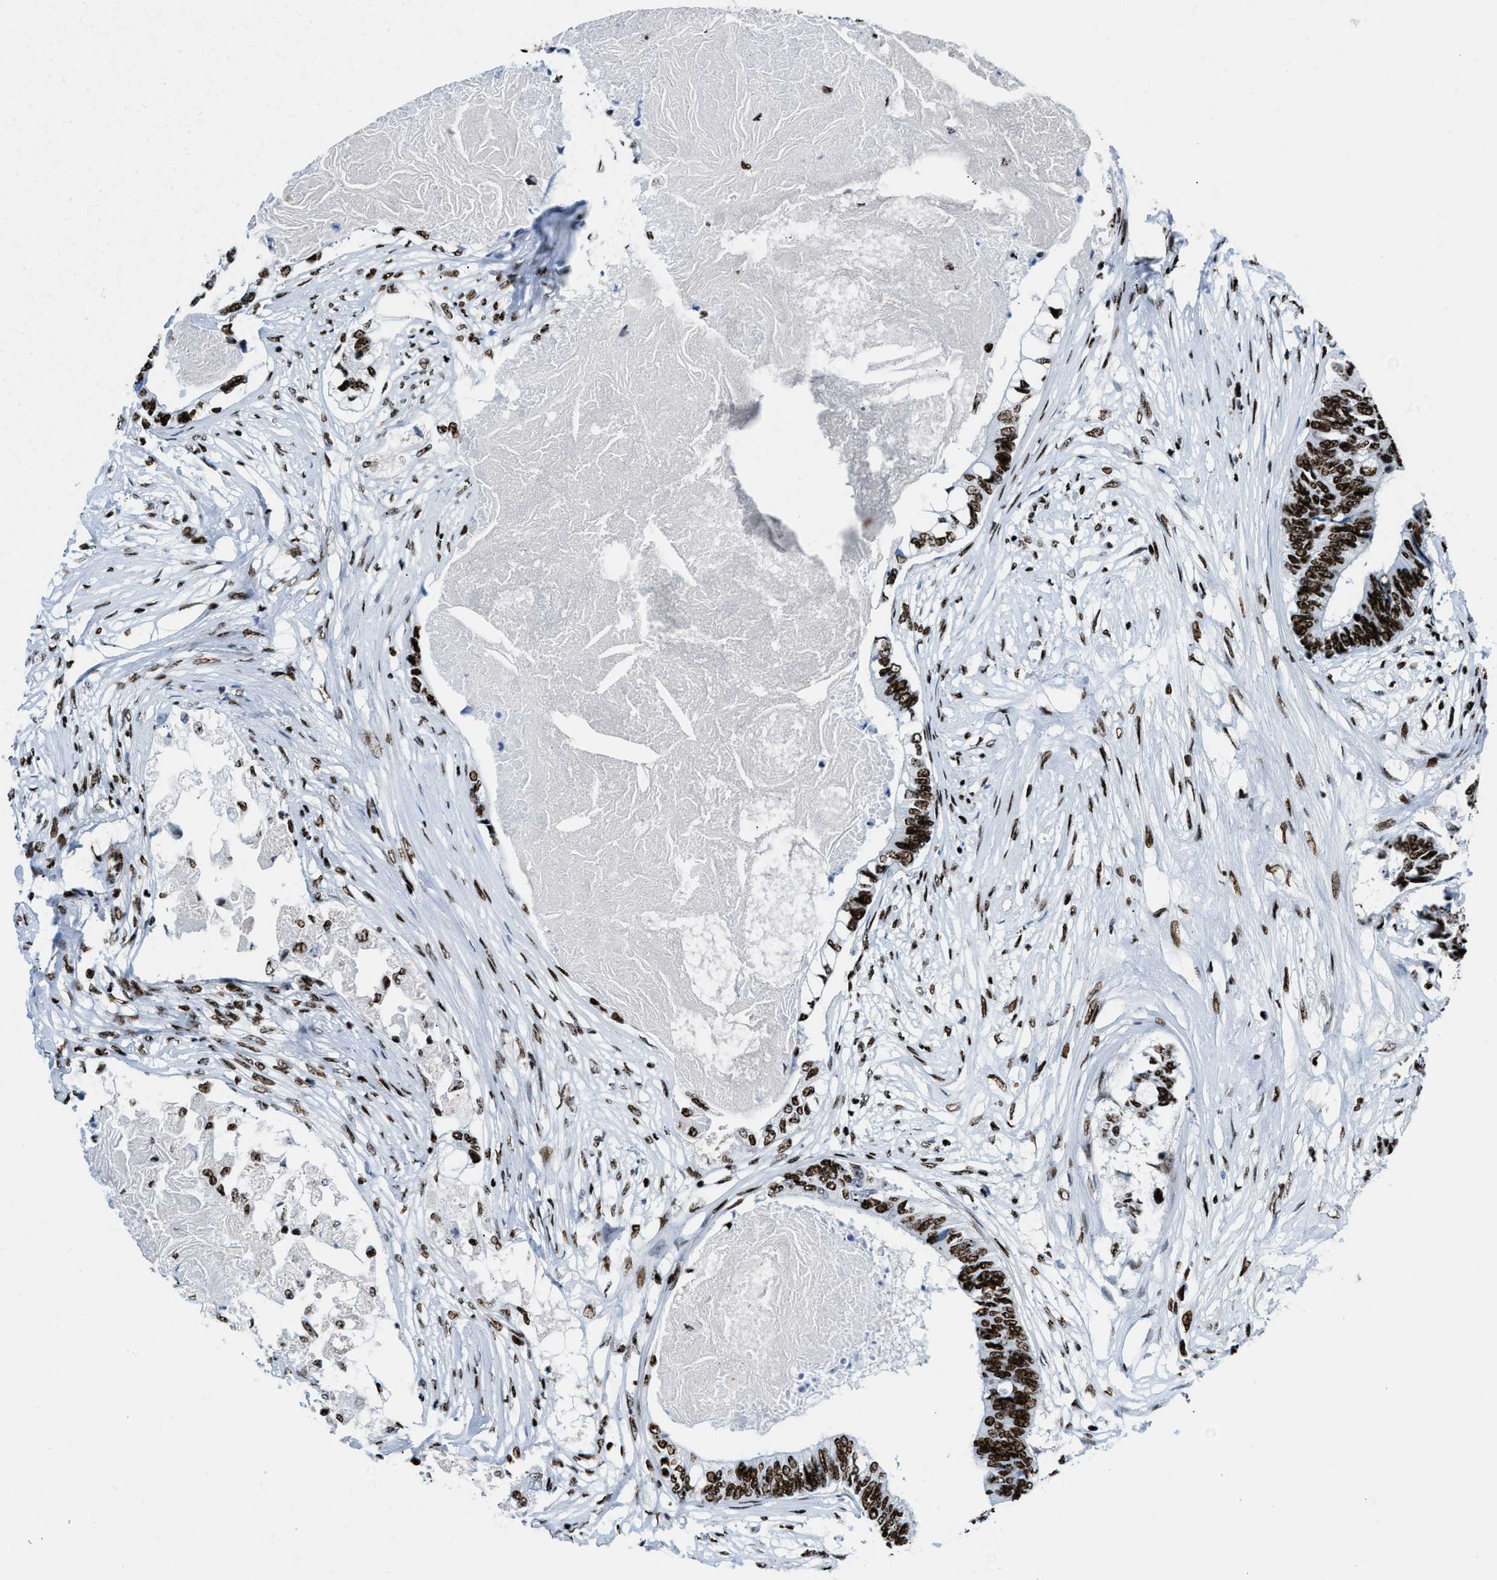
{"staining": {"intensity": "strong", "quantity": ">75%", "location": "nuclear"}, "tissue": "colorectal cancer", "cell_type": "Tumor cells", "image_type": "cancer", "snomed": [{"axis": "morphology", "description": "Adenocarcinoma, NOS"}, {"axis": "topography", "description": "Rectum"}], "caption": "Immunohistochemistry (DAB) staining of colorectal cancer reveals strong nuclear protein staining in approximately >75% of tumor cells.", "gene": "NONO", "patient": {"sex": "male", "age": 63}}